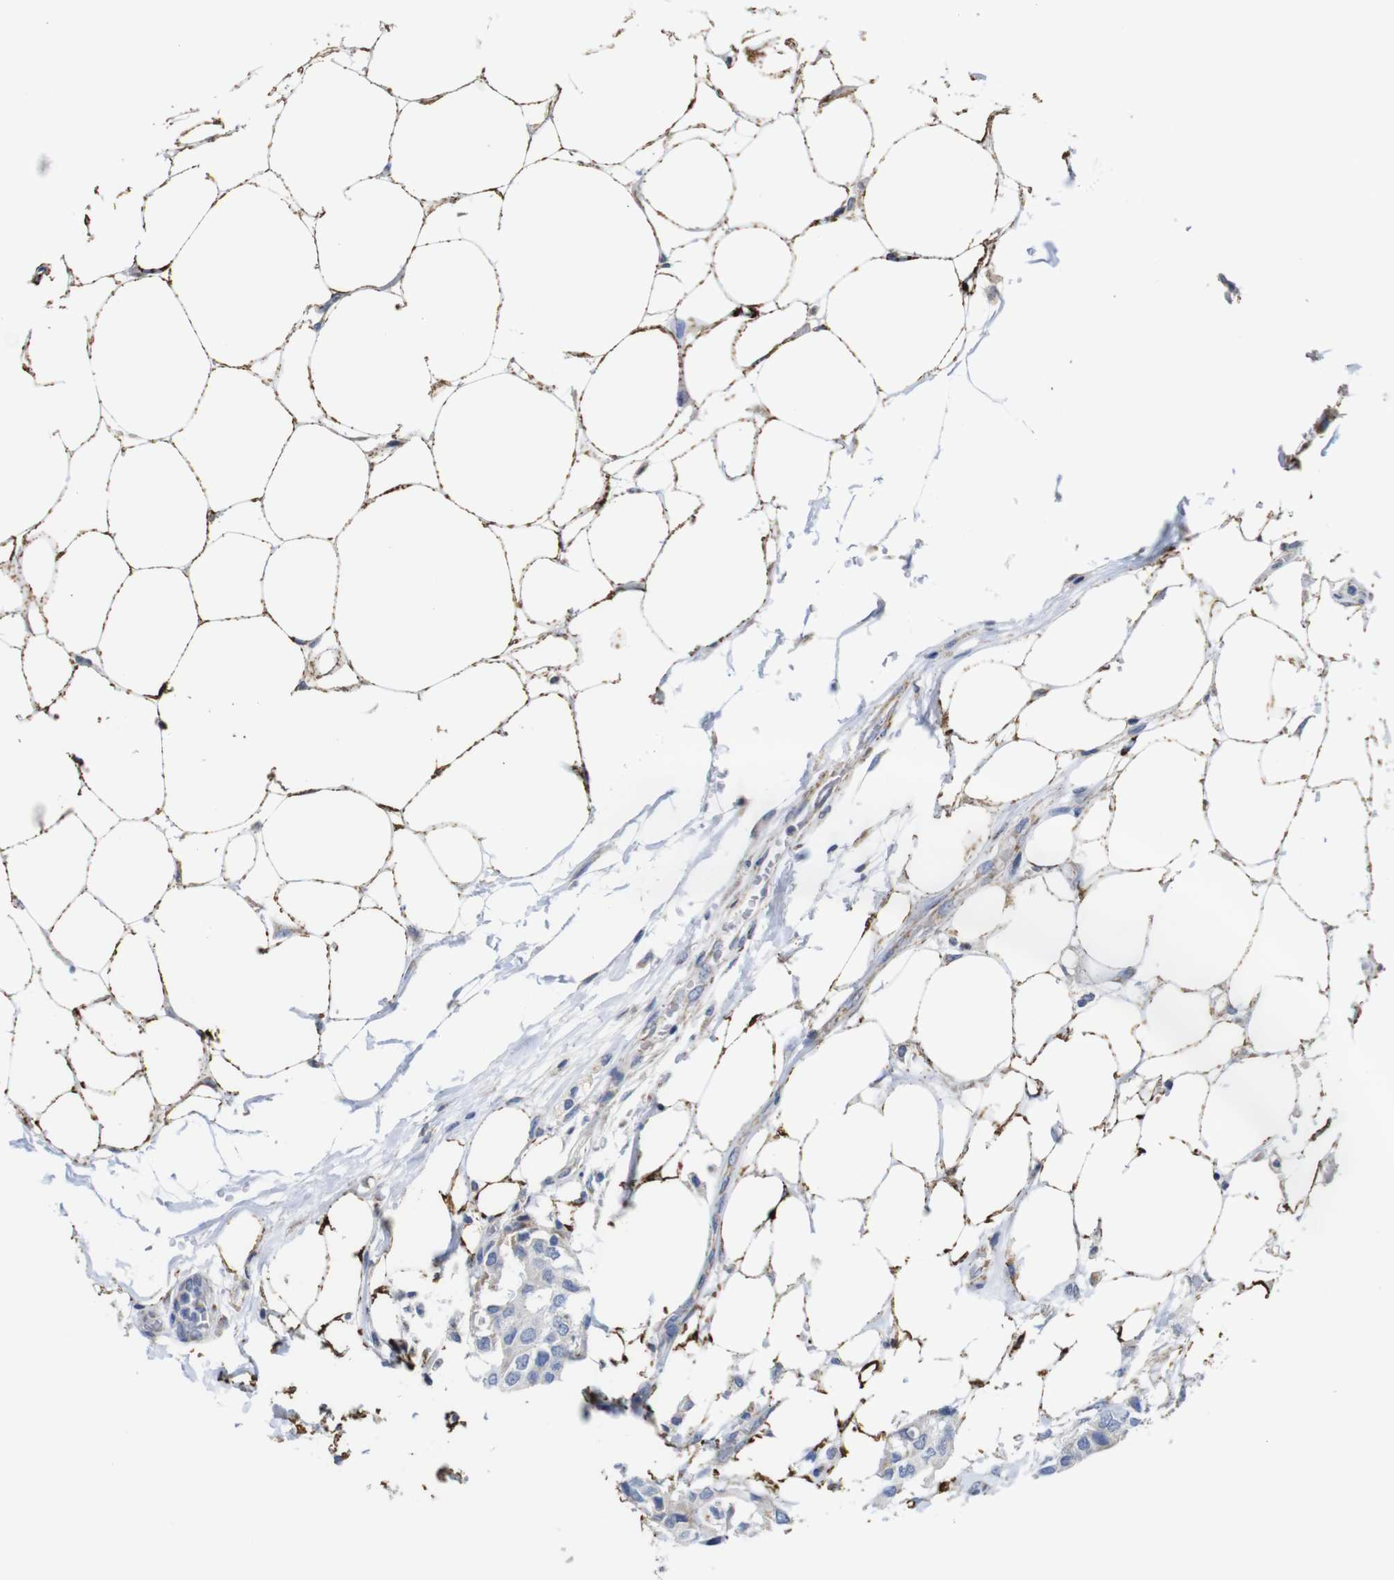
{"staining": {"intensity": "negative", "quantity": "none", "location": "none"}, "tissue": "breast cancer", "cell_type": "Tumor cells", "image_type": "cancer", "snomed": [{"axis": "morphology", "description": "Duct carcinoma"}, {"axis": "topography", "description": "Breast"}], "caption": "This is an immunohistochemistry histopathology image of human breast invasive ductal carcinoma. There is no staining in tumor cells.", "gene": "MAOA", "patient": {"sex": "female", "age": 40}}